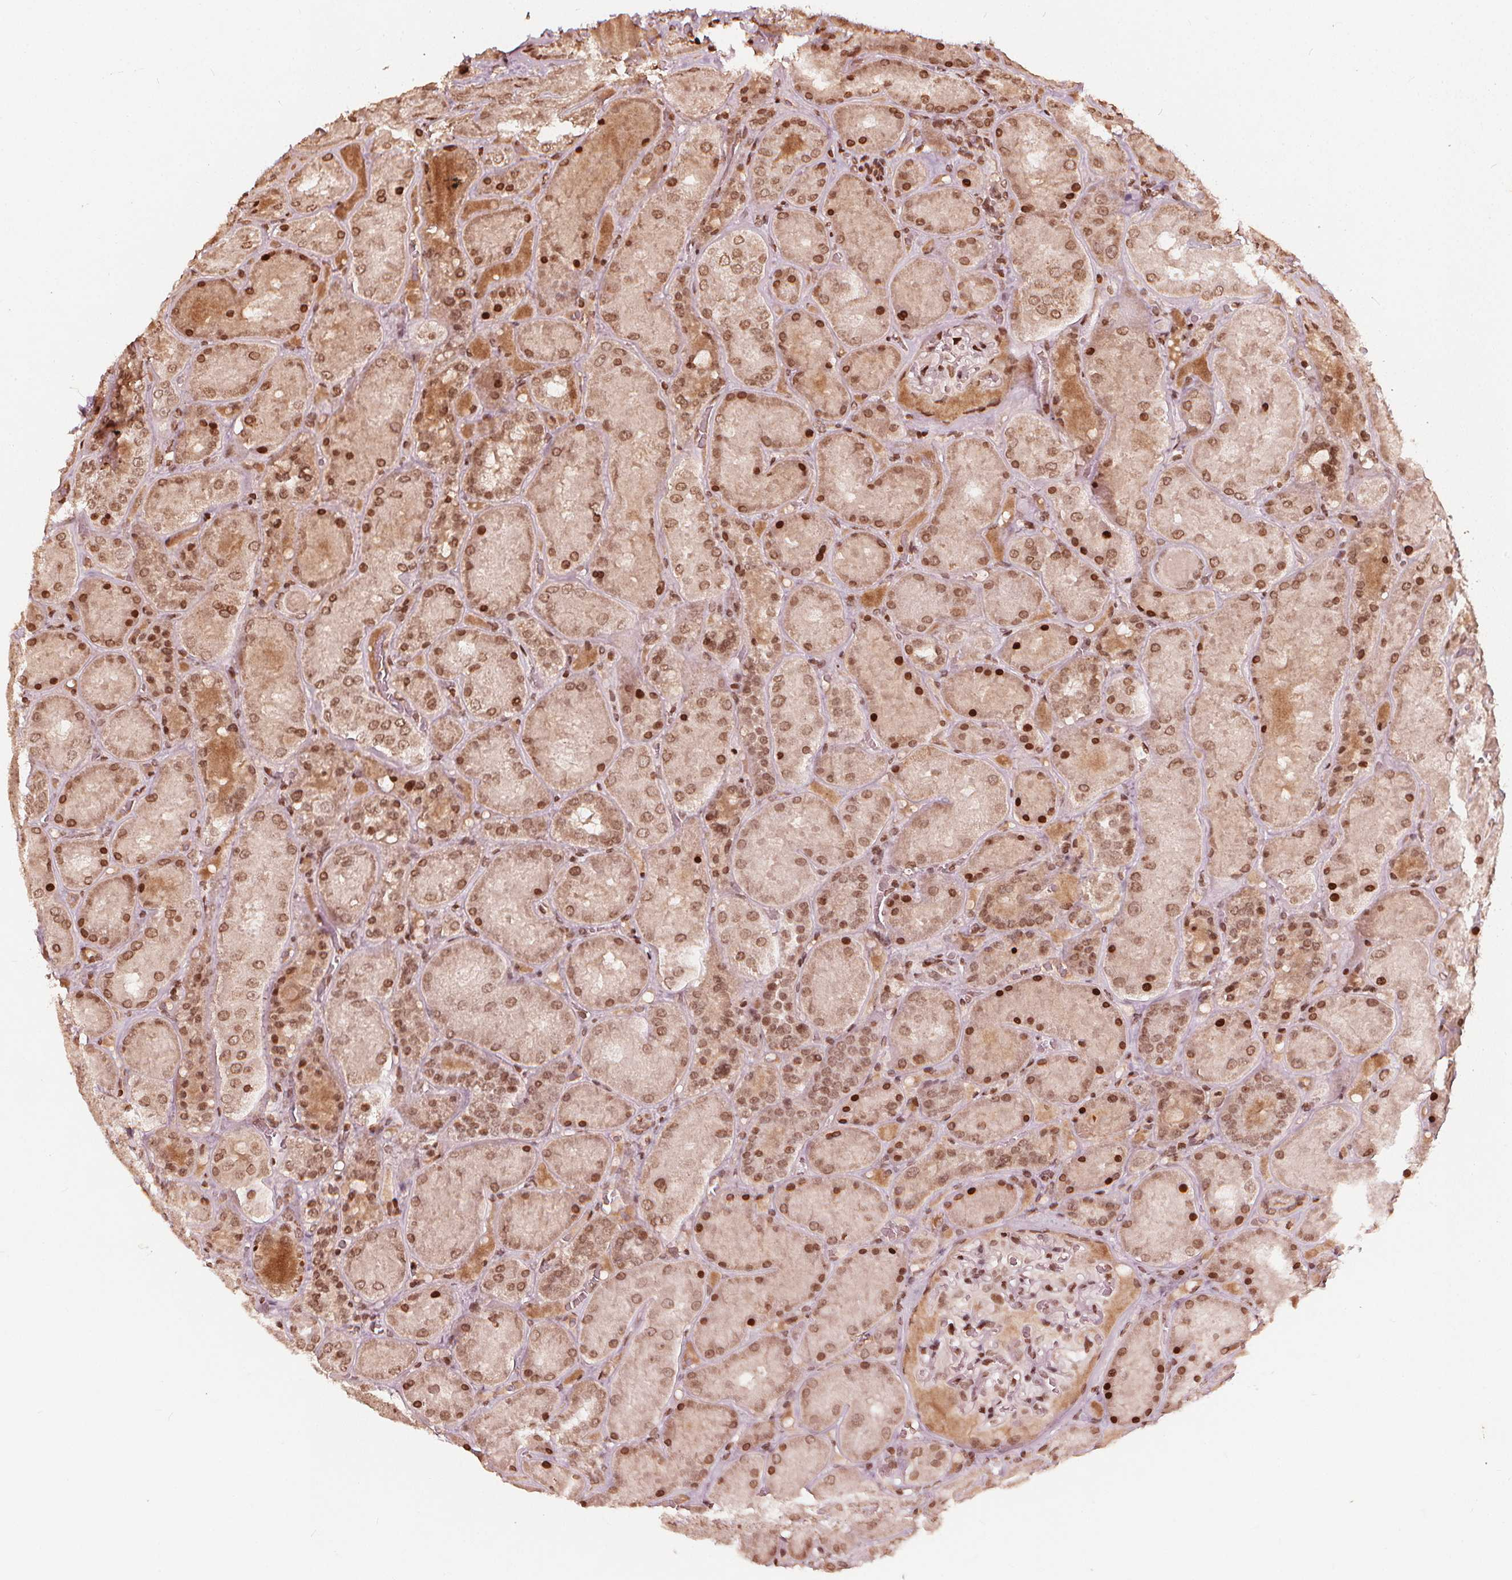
{"staining": {"intensity": "strong", "quantity": ">75%", "location": "nuclear"}, "tissue": "kidney", "cell_type": "Cells in glomeruli", "image_type": "normal", "snomed": [{"axis": "morphology", "description": "Normal tissue, NOS"}, {"axis": "topography", "description": "Kidney"}], "caption": "An image of kidney stained for a protein reveals strong nuclear brown staining in cells in glomeruli. (brown staining indicates protein expression, while blue staining denotes nuclei).", "gene": "H3C14", "patient": {"sex": "male", "age": 73}}